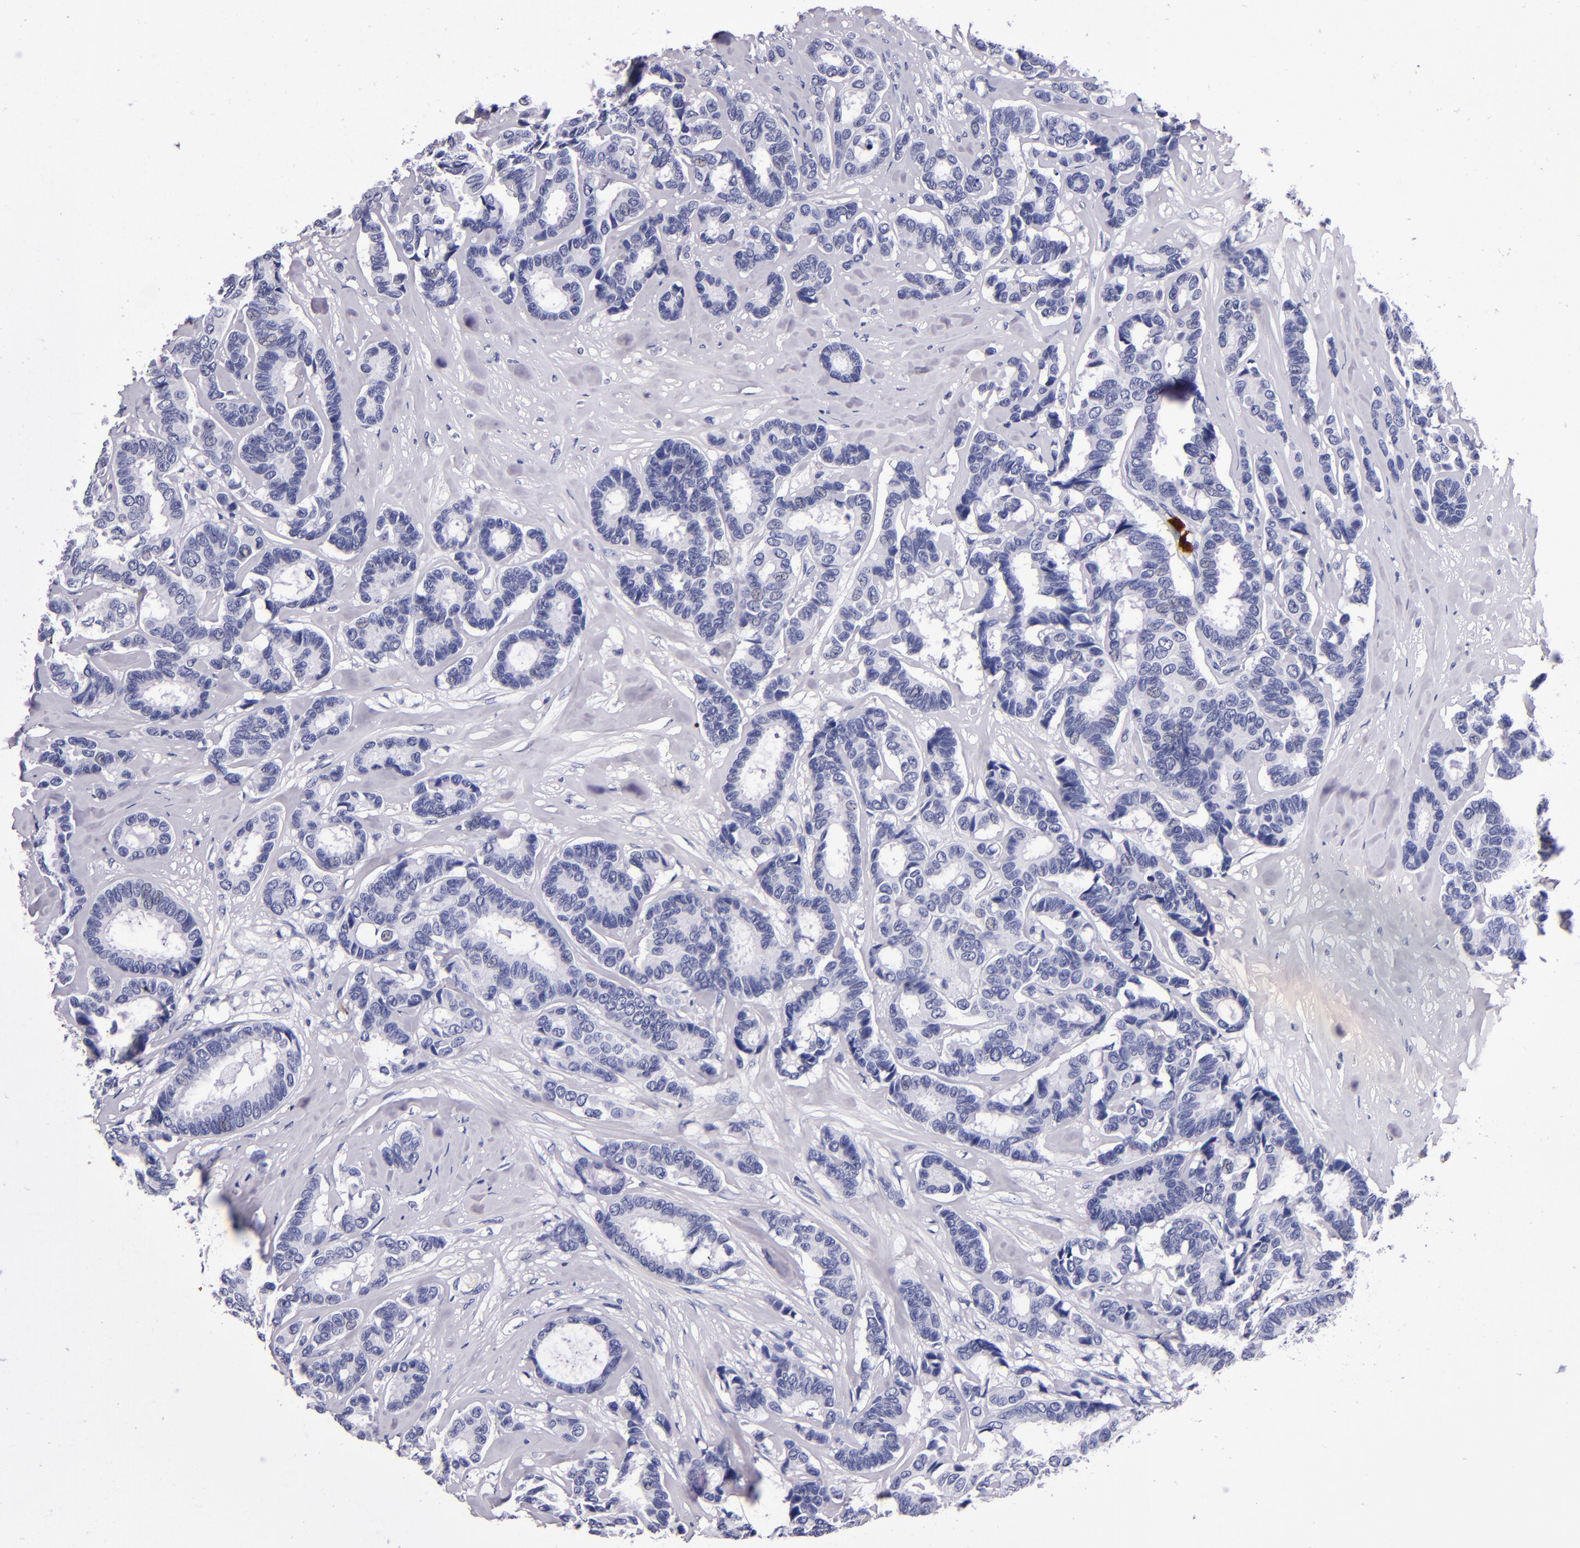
{"staining": {"intensity": "negative", "quantity": "none", "location": "none"}, "tissue": "breast cancer", "cell_type": "Tumor cells", "image_type": "cancer", "snomed": [{"axis": "morphology", "description": "Duct carcinoma"}, {"axis": "topography", "description": "Breast"}], "caption": "Immunohistochemistry (IHC) image of neoplastic tissue: human breast cancer stained with DAB displays no significant protein positivity in tumor cells.", "gene": "S100A8", "patient": {"sex": "female", "age": 87}}